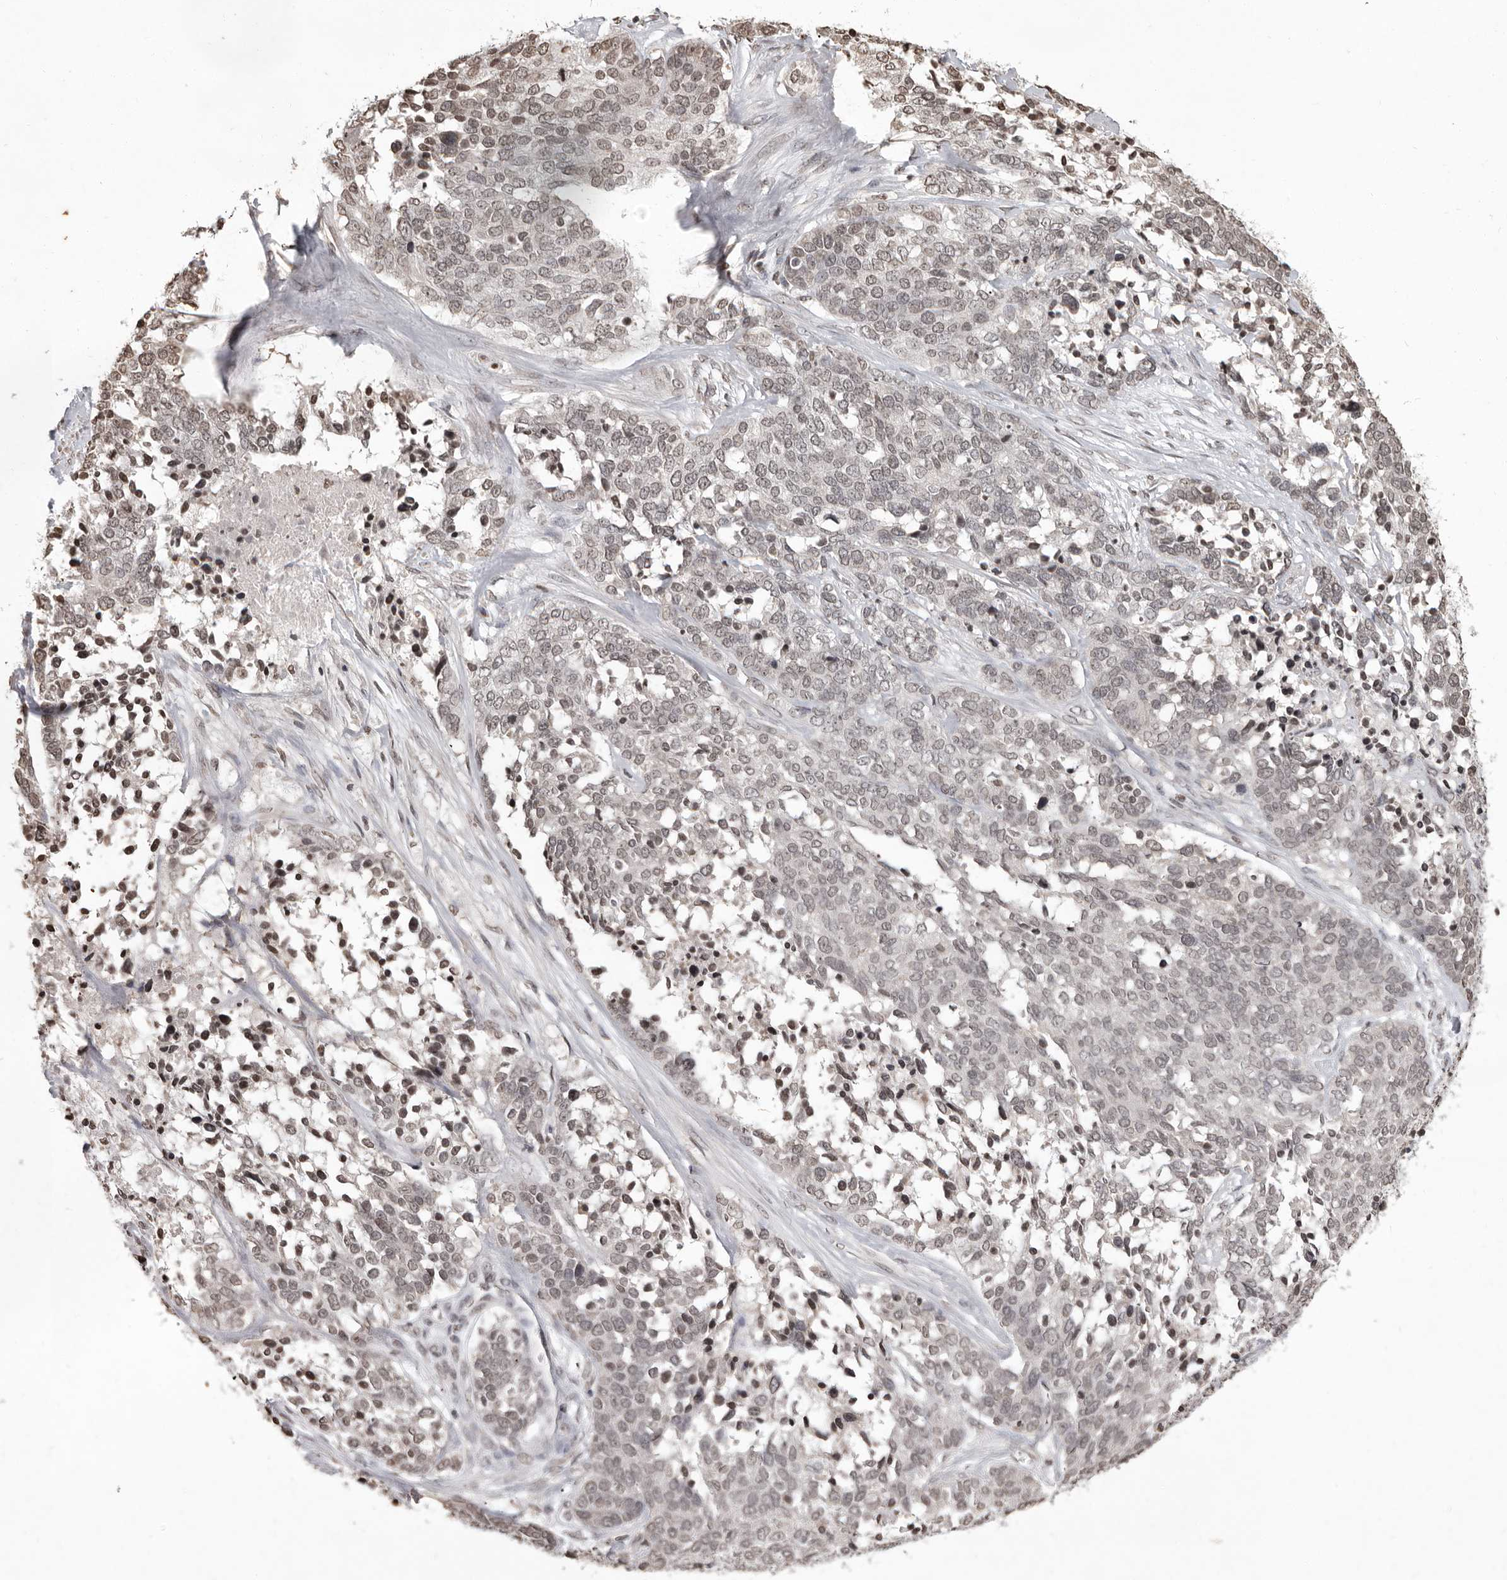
{"staining": {"intensity": "weak", "quantity": "<25%", "location": "nuclear"}, "tissue": "ovarian cancer", "cell_type": "Tumor cells", "image_type": "cancer", "snomed": [{"axis": "morphology", "description": "Cystadenocarcinoma, serous, NOS"}, {"axis": "topography", "description": "Ovary"}], "caption": "Photomicrograph shows no significant protein positivity in tumor cells of ovarian serous cystadenocarcinoma. Brightfield microscopy of IHC stained with DAB (brown) and hematoxylin (blue), captured at high magnification.", "gene": "WDR45", "patient": {"sex": "female", "age": 44}}